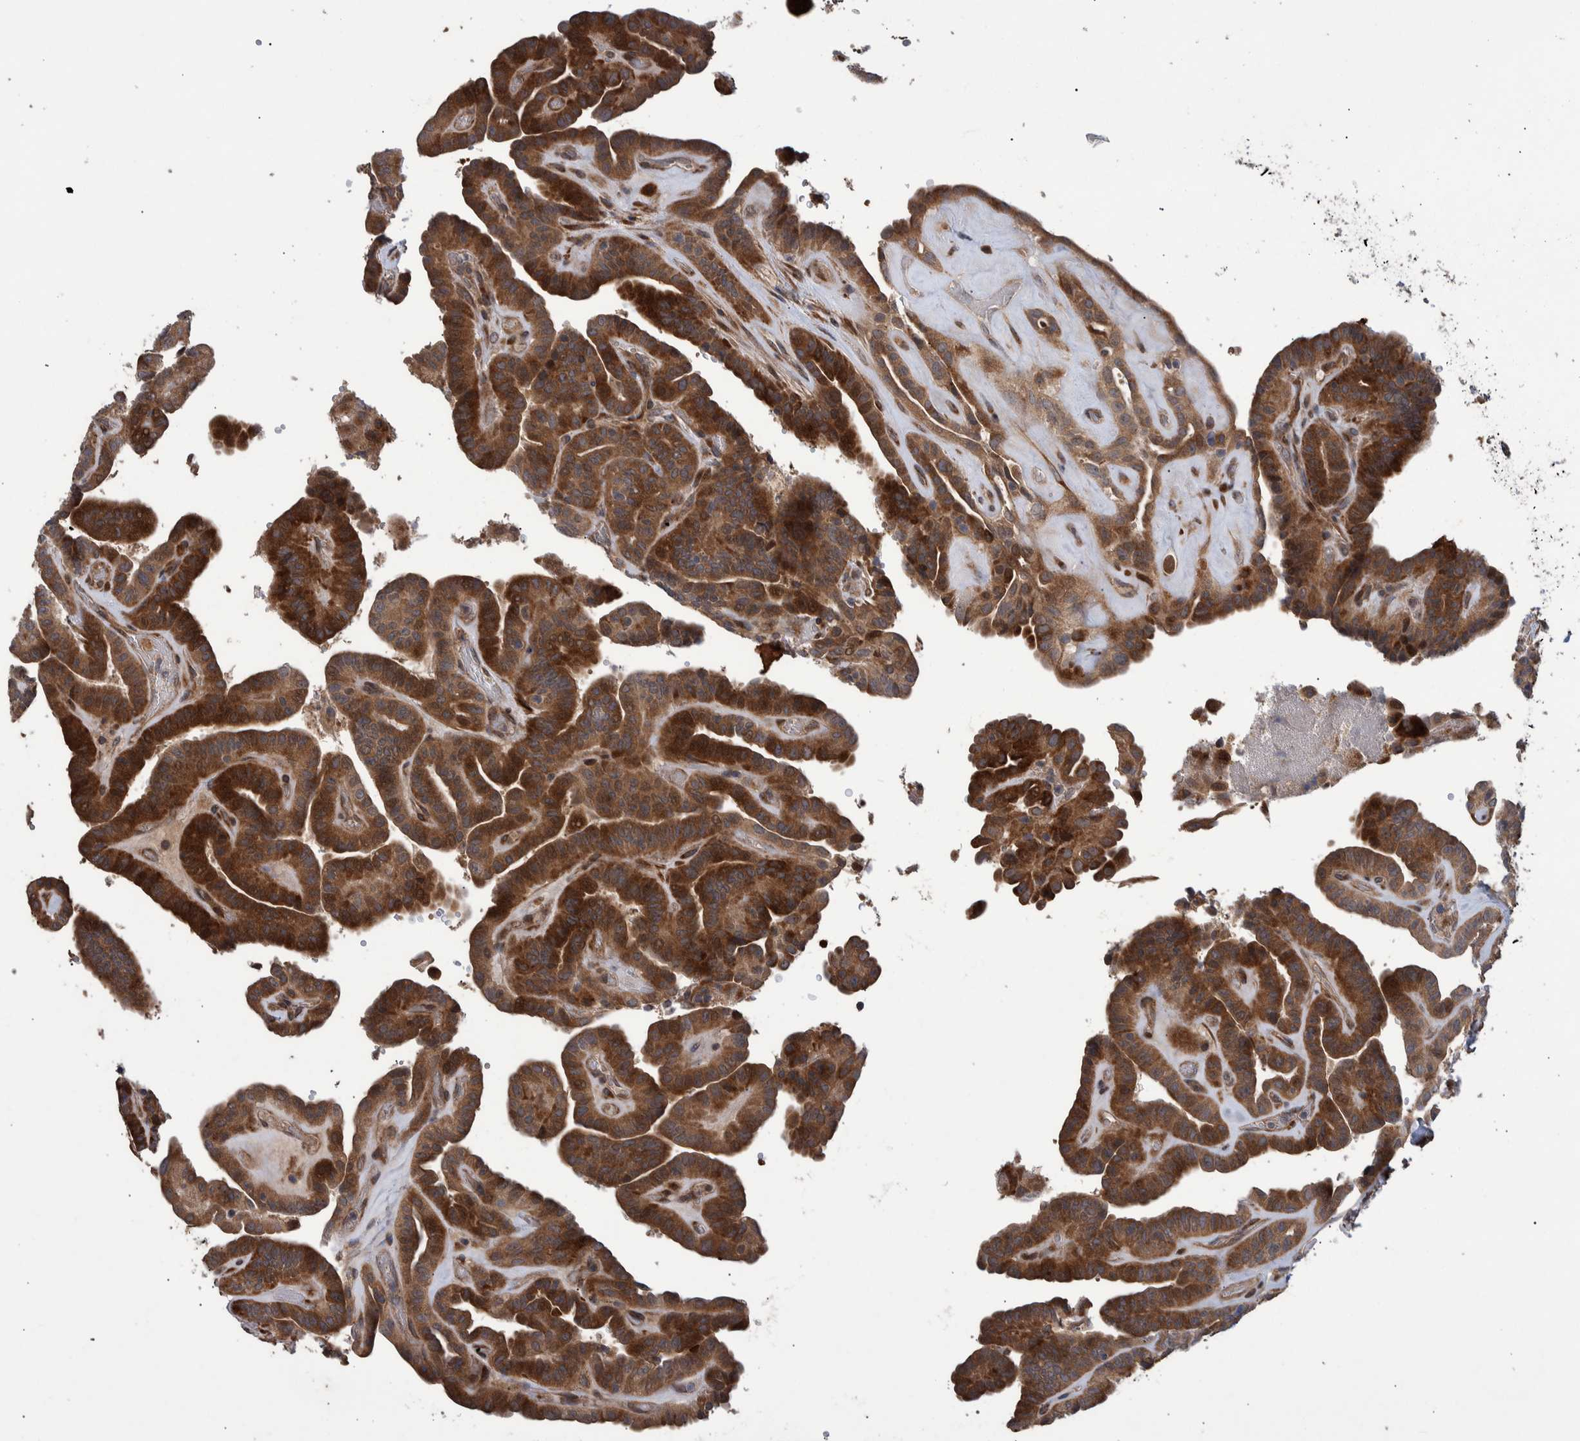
{"staining": {"intensity": "strong", "quantity": ">75%", "location": "cytoplasmic/membranous"}, "tissue": "thyroid cancer", "cell_type": "Tumor cells", "image_type": "cancer", "snomed": [{"axis": "morphology", "description": "Papillary adenocarcinoma, NOS"}, {"axis": "topography", "description": "Thyroid gland"}], "caption": "Strong cytoplasmic/membranous staining for a protein is identified in about >75% of tumor cells of thyroid cancer (papillary adenocarcinoma) using immunohistochemistry (IHC).", "gene": "B3GNTL1", "patient": {"sex": "male", "age": 77}}